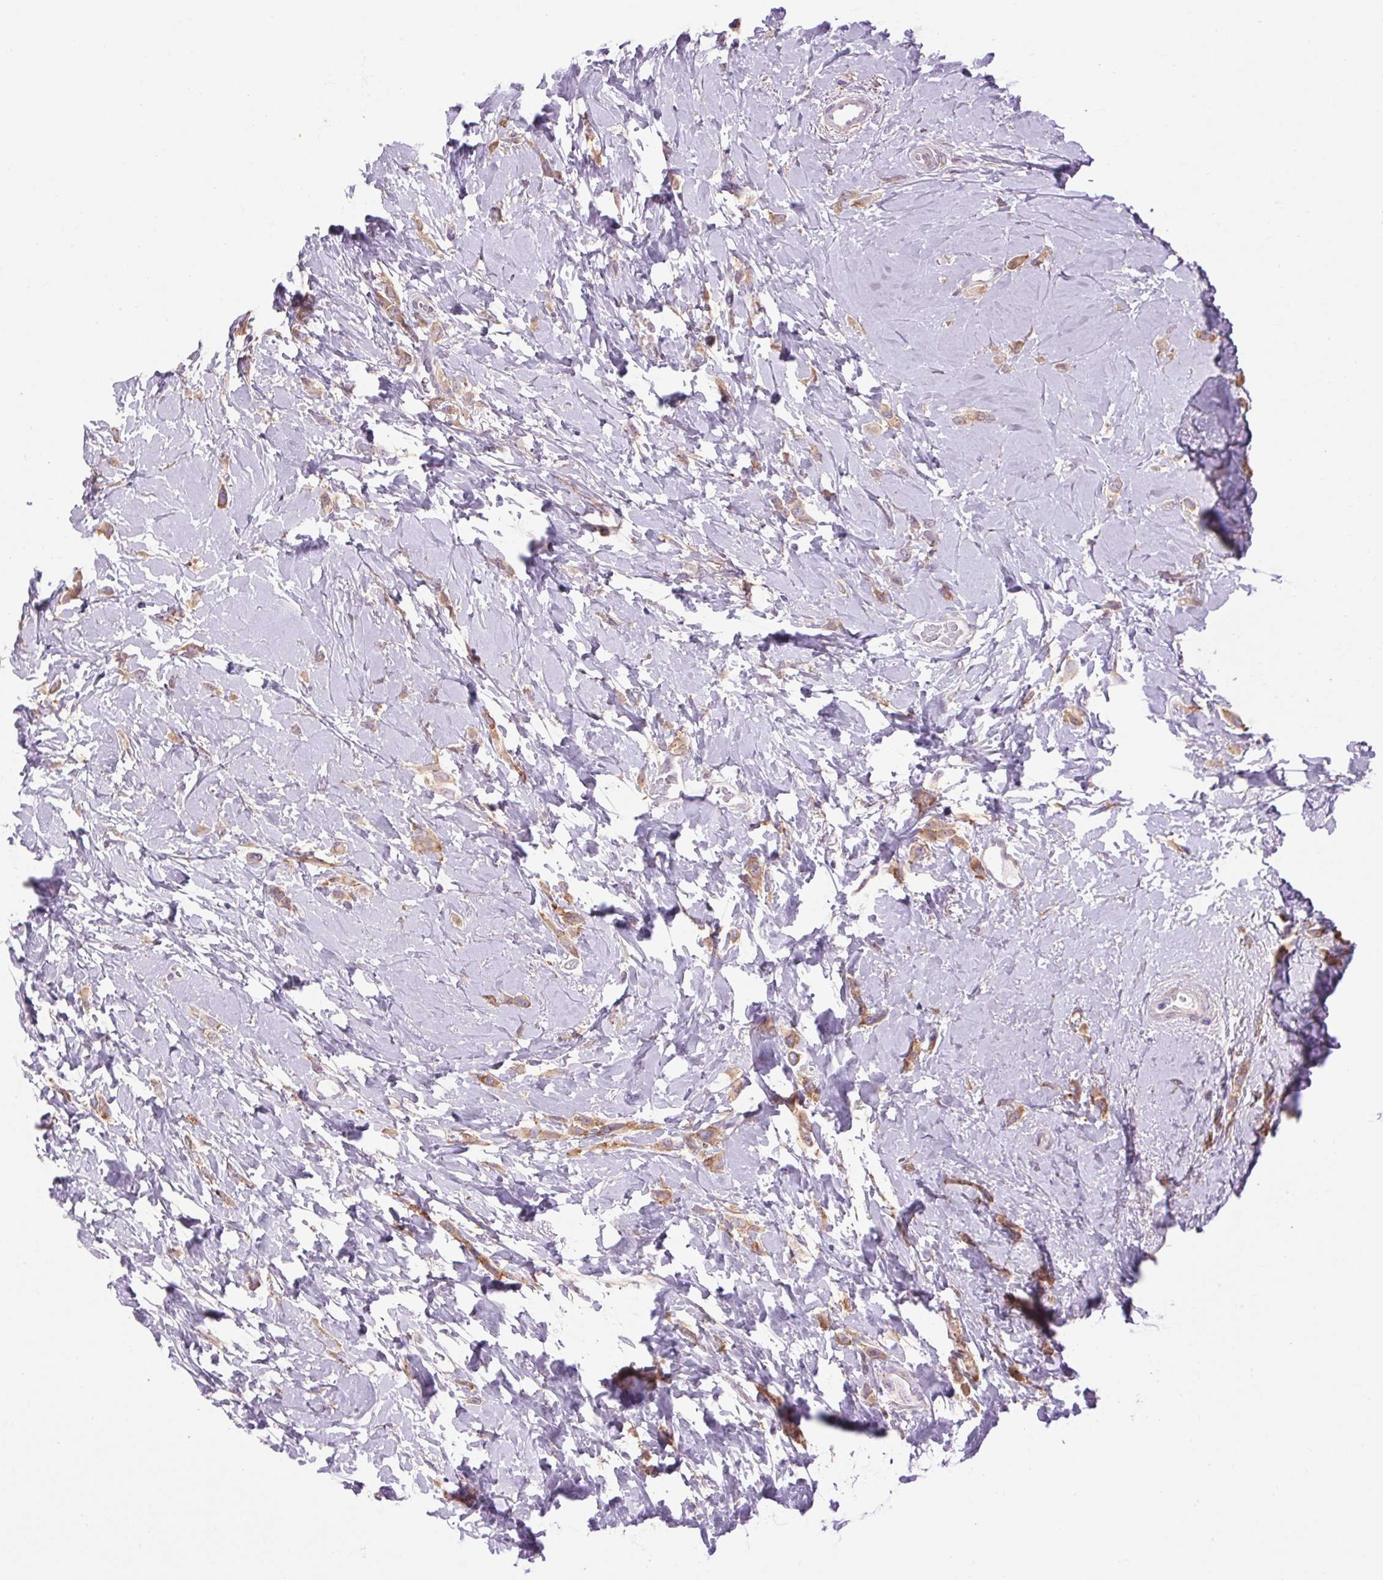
{"staining": {"intensity": "moderate", "quantity": ">75%", "location": "cytoplasmic/membranous"}, "tissue": "breast cancer", "cell_type": "Tumor cells", "image_type": "cancer", "snomed": [{"axis": "morphology", "description": "Lobular carcinoma"}, {"axis": "topography", "description": "Breast"}], "caption": "Breast cancer stained with a protein marker exhibits moderate staining in tumor cells.", "gene": "SOWAHC", "patient": {"sex": "female", "age": 66}}